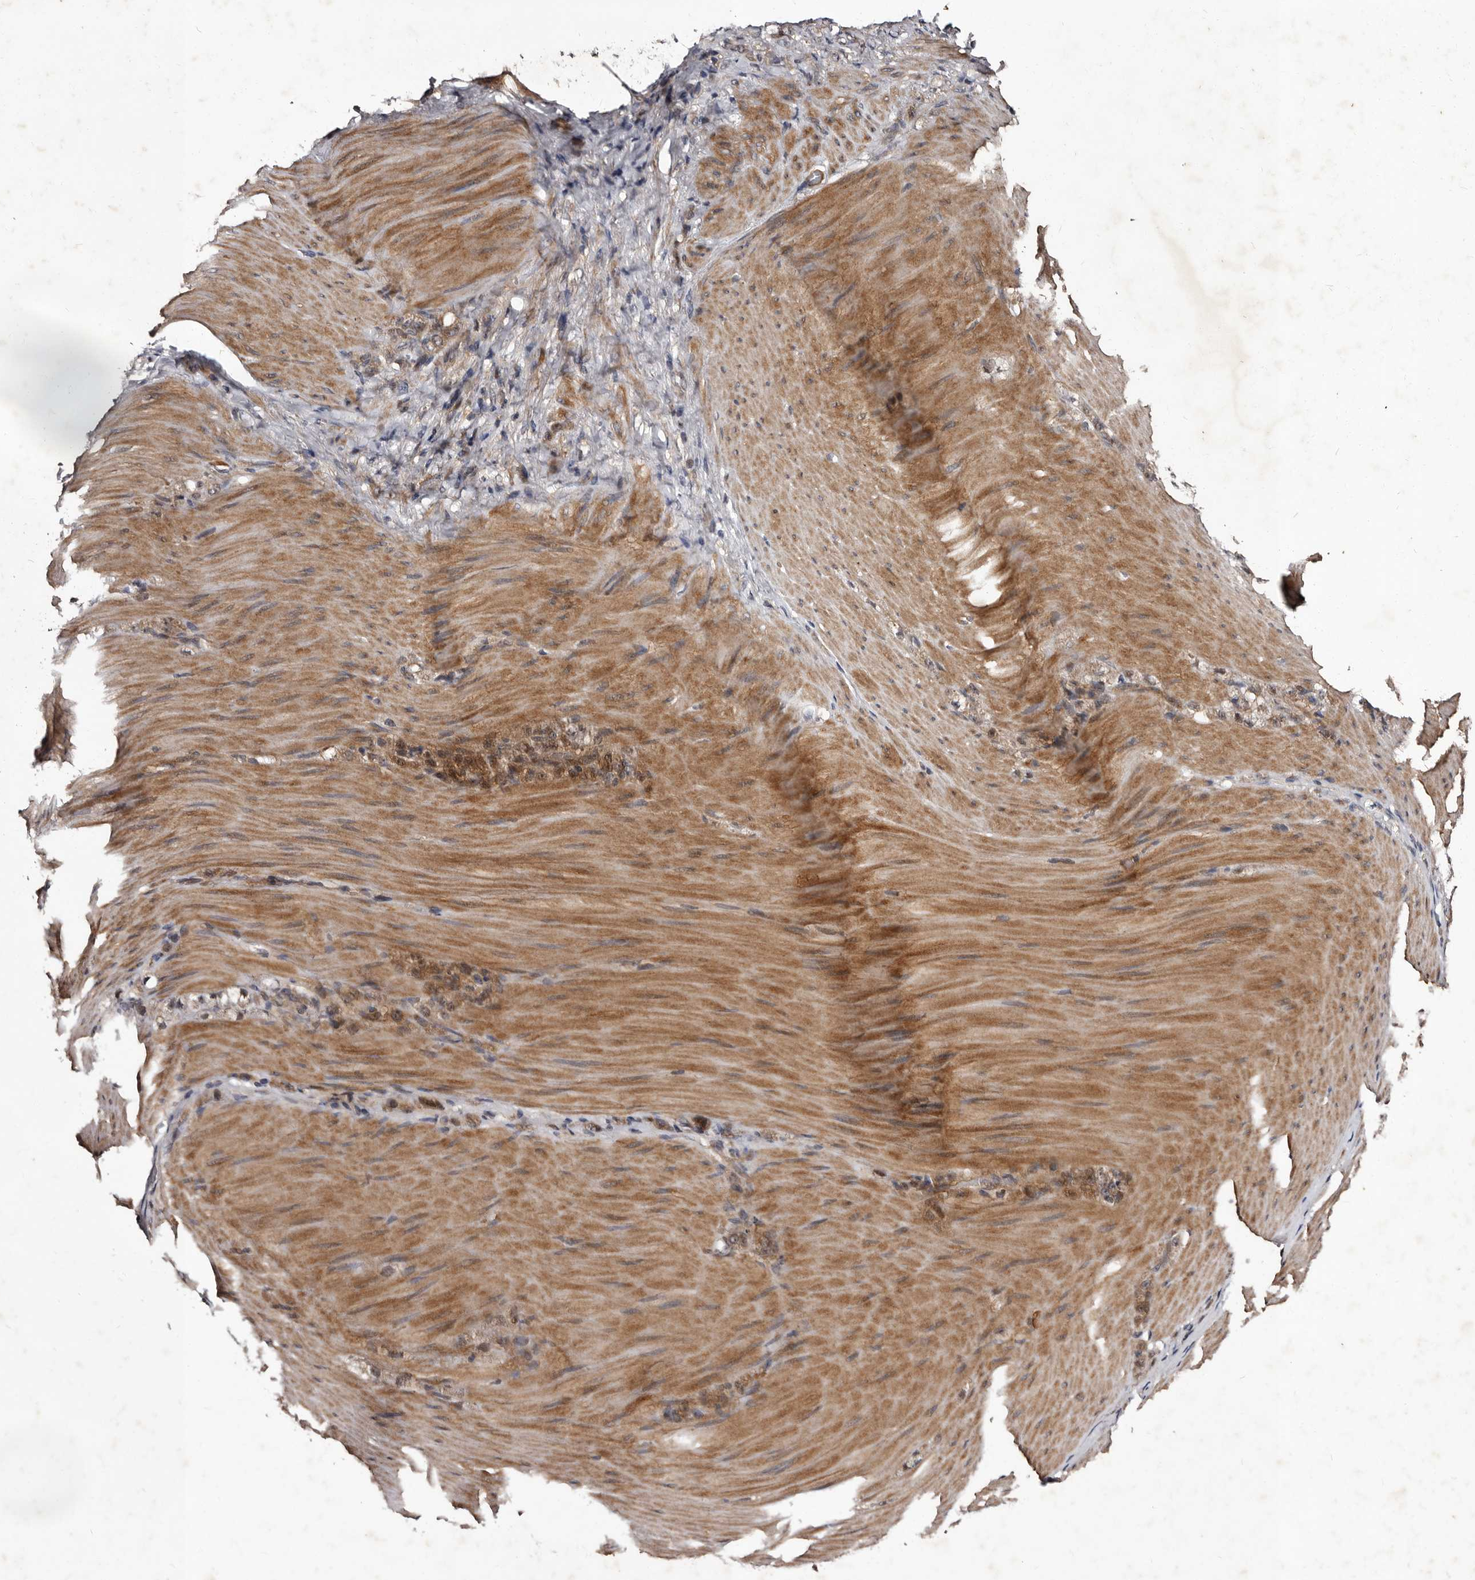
{"staining": {"intensity": "weak", "quantity": ">75%", "location": "cytoplasmic/membranous"}, "tissue": "stomach cancer", "cell_type": "Tumor cells", "image_type": "cancer", "snomed": [{"axis": "morphology", "description": "Normal tissue, NOS"}, {"axis": "morphology", "description": "Adenocarcinoma, NOS"}, {"axis": "topography", "description": "Stomach"}], "caption": "Human adenocarcinoma (stomach) stained with a brown dye shows weak cytoplasmic/membranous positive positivity in about >75% of tumor cells.", "gene": "MKRN3", "patient": {"sex": "male", "age": 82}}